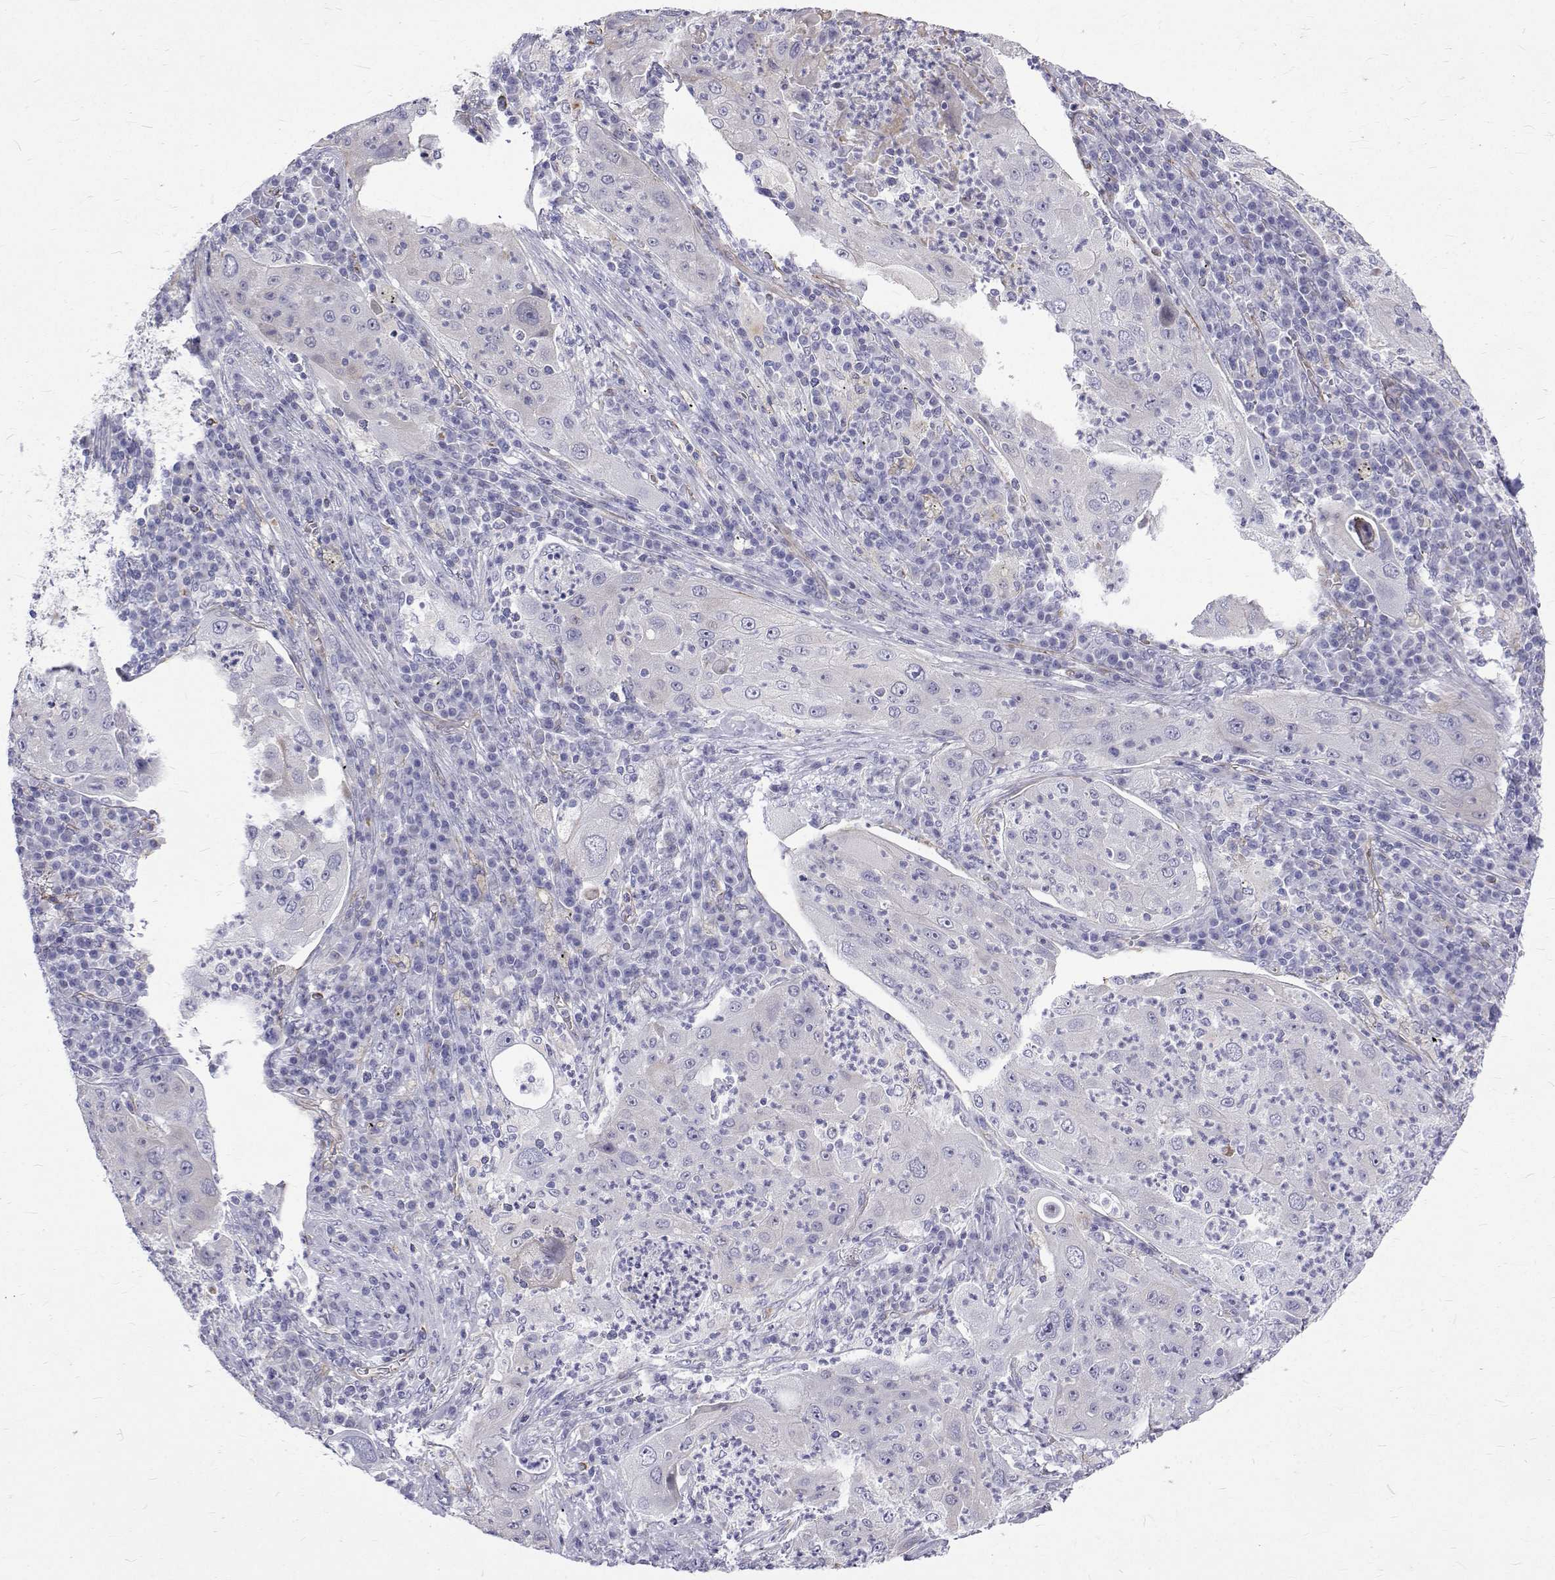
{"staining": {"intensity": "negative", "quantity": "none", "location": "none"}, "tissue": "lung cancer", "cell_type": "Tumor cells", "image_type": "cancer", "snomed": [{"axis": "morphology", "description": "Squamous cell carcinoma, NOS"}, {"axis": "topography", "description": "Lung"}], "caption": "The histopathology image shows no significant positivity in tumor cells of lung squamous cell carcinoma. (DAB (3,3'-diaminobenzidine) immunohistochemistry visualized using brightfield microscopy, high magnification).", "gene": "OPRPN", "patient": {"sex": "female", "age": 59}}